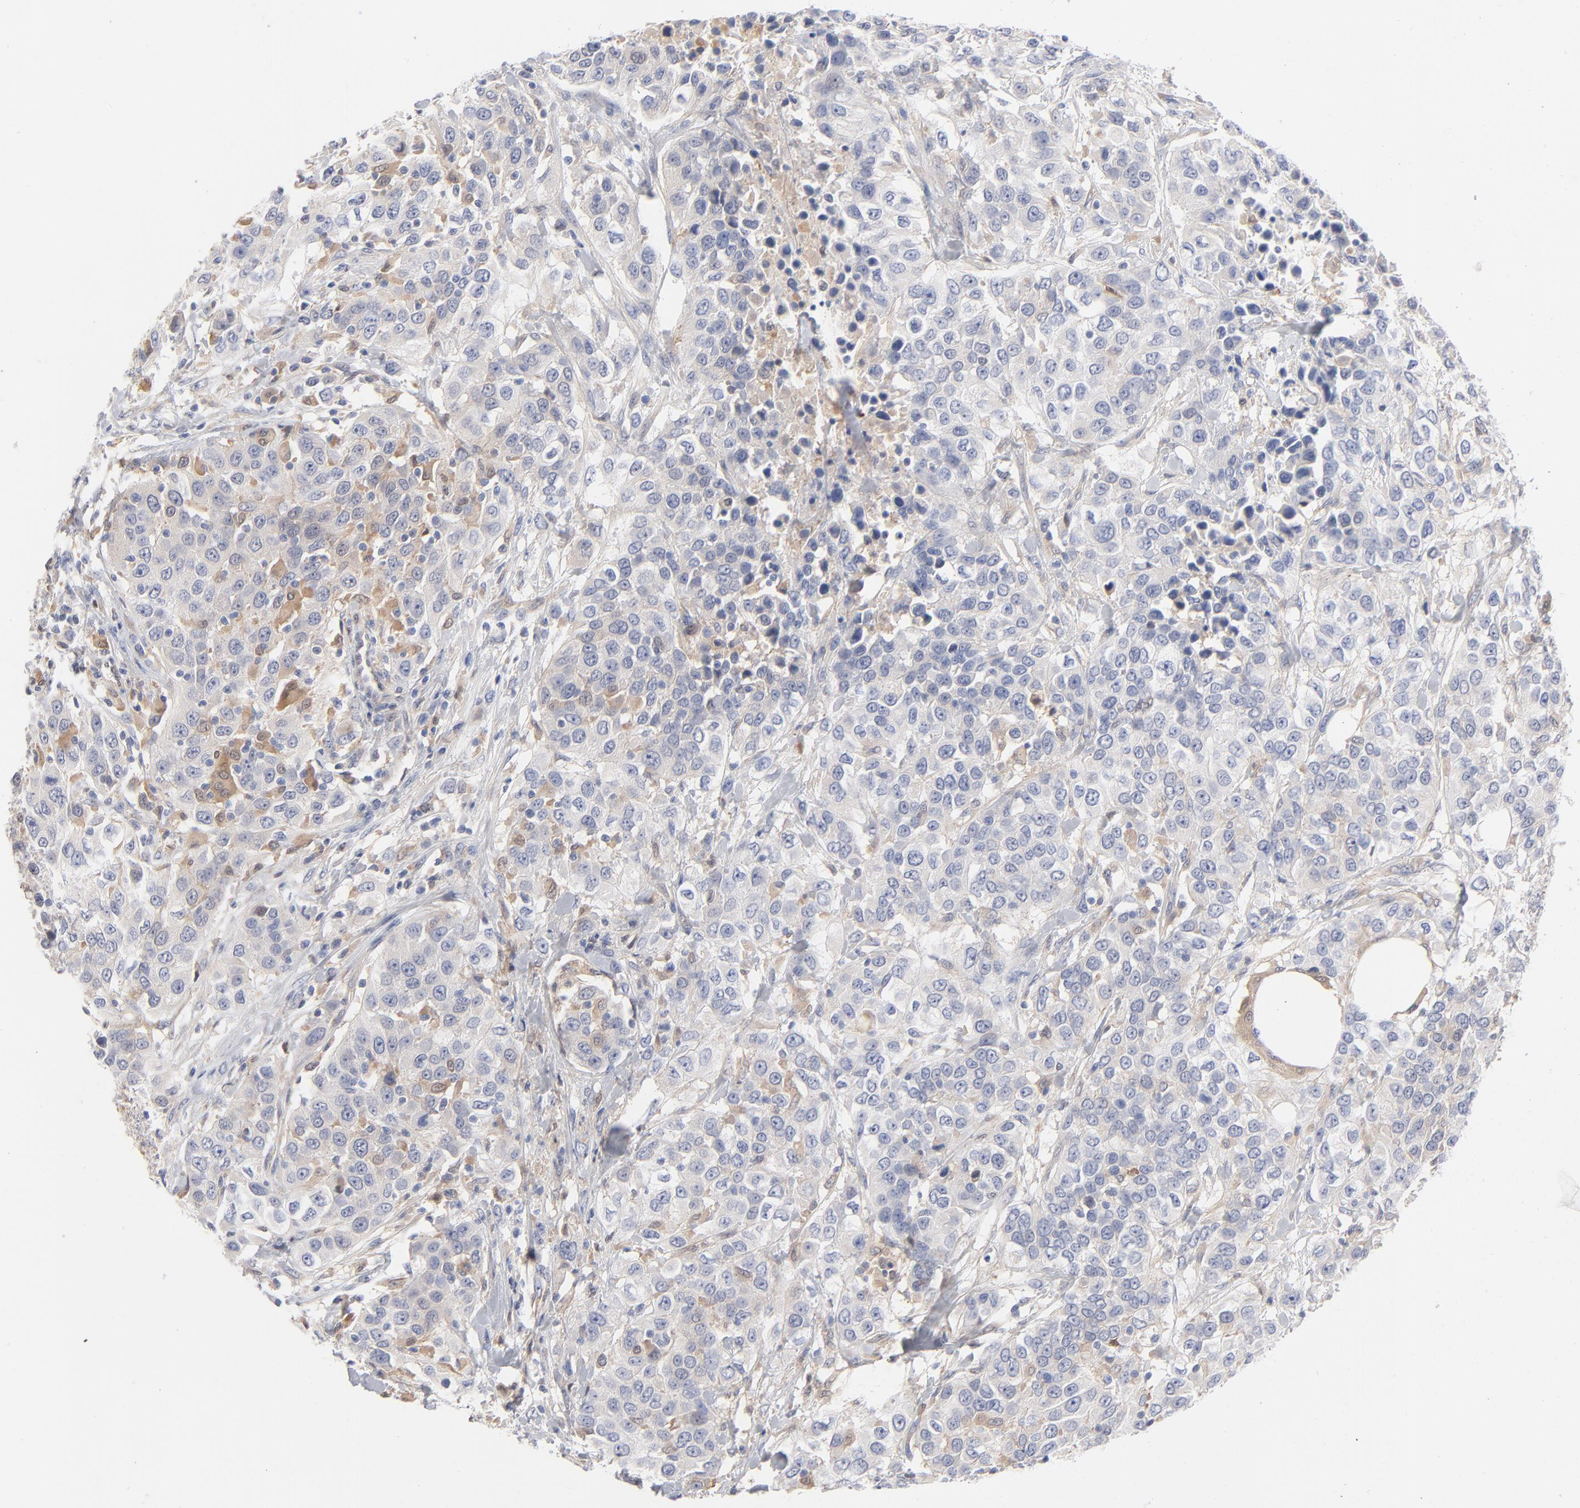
{"staining": {"intensity": "weak", "quantity": "<25%", "location": "cytoplasmic/membranous"}, "tissue": "urothelial cancer", "cell_type": "Tumor cells", "image_type": "cancer", "snomed": [{"axis": "morphology", "description": "Urothelial carcinoma, High grade"}, {"axis": "topography", "description": "Urinary bladder"}], "caption": "The micrograph reveals no staining of tumor cells in high-grade urothelial carcinoma.", "gene": "ARRB1", "patient": {"sex": "female", "age": 80}}